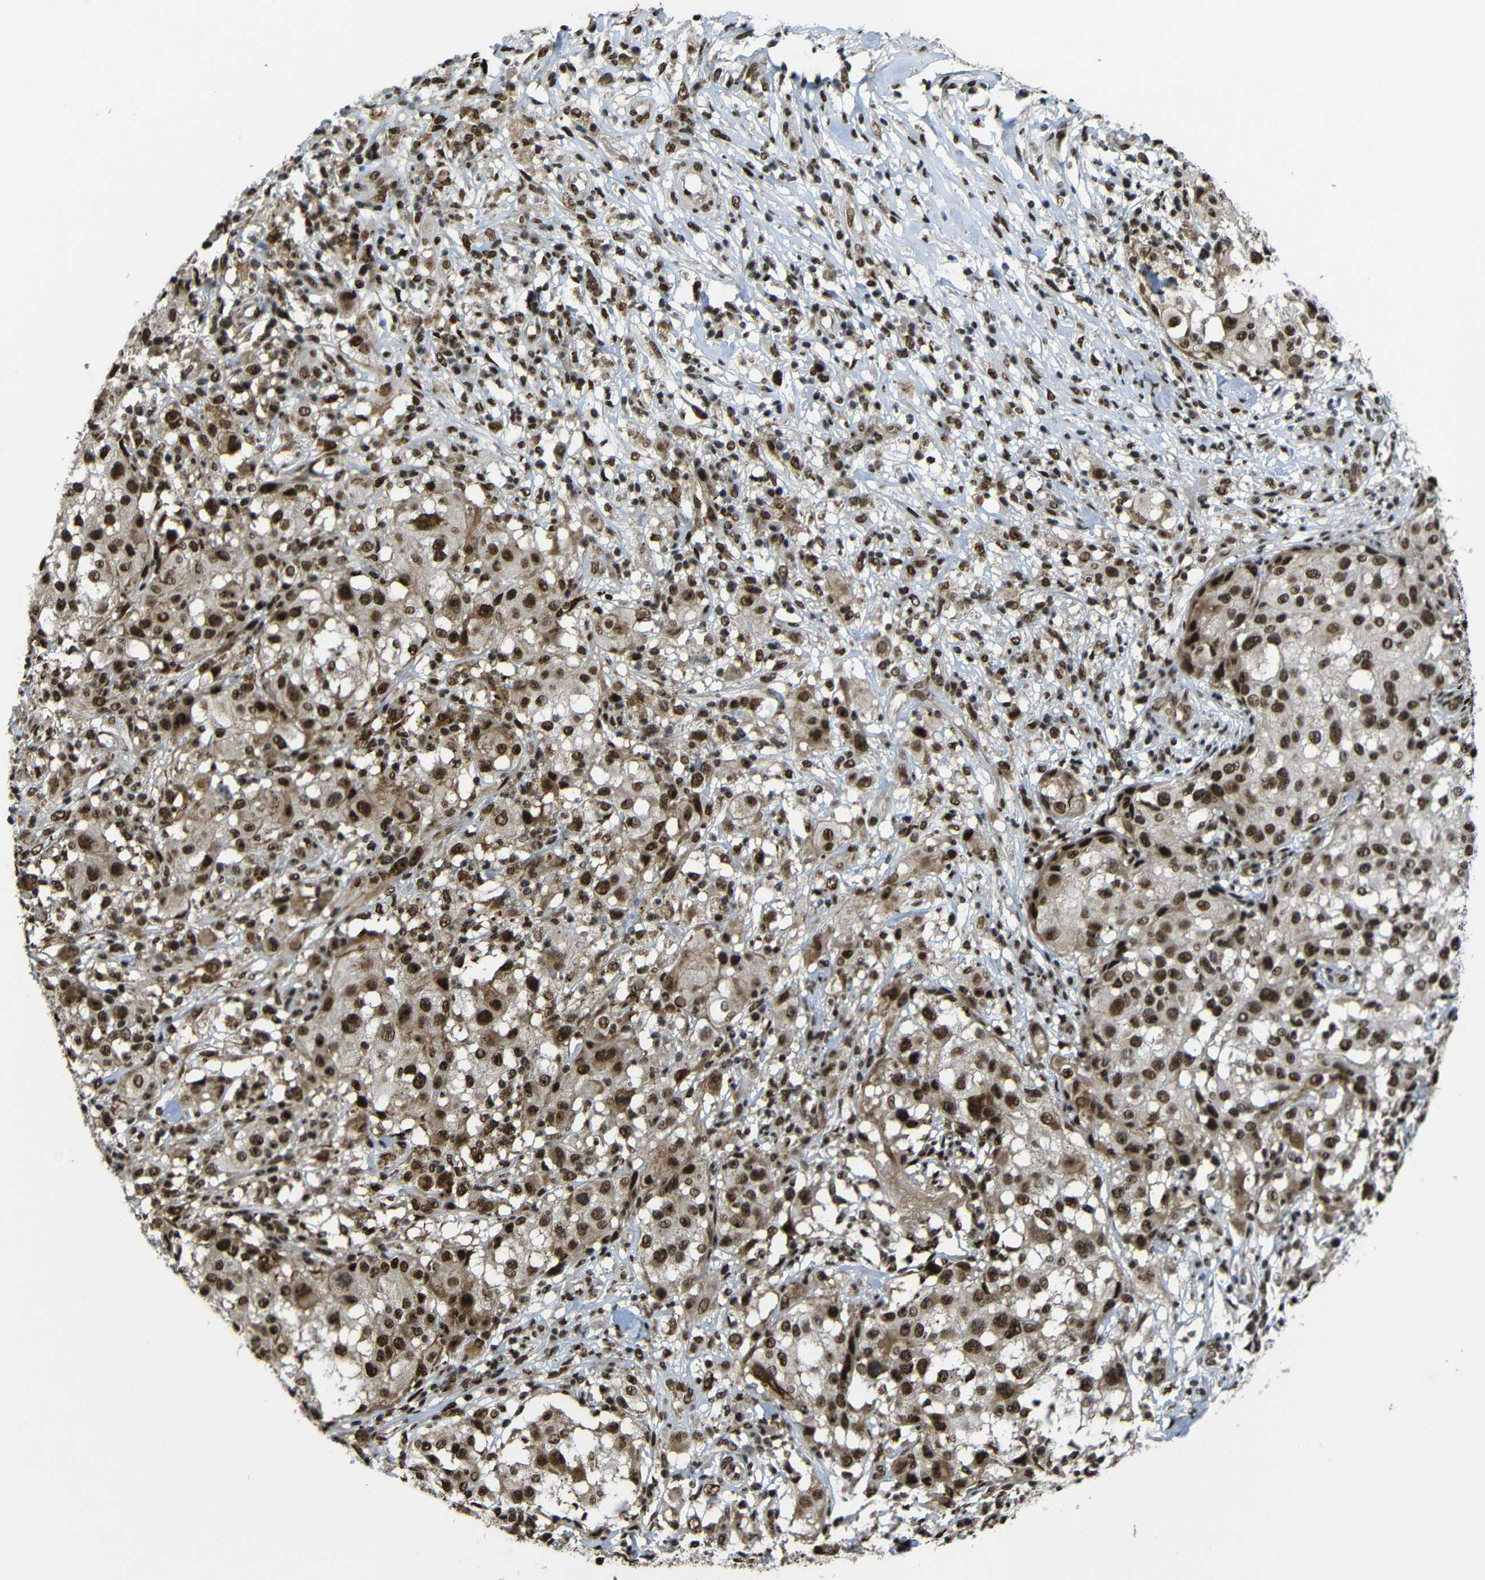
{"staining": {"intensity": "strong", "quantity": ">75%", "location": "cytoplasmic/membranous,nuclear"}, "tissue": "melanoma", "cell_type": "Tumor cells", "image_type": "cancer", "snomed": [{"axis": "morphology", "description": "Necrosis, NOS"}, {"axis": "morphology", "description": "Malignant melanoma, NOS"}, {"axis": "topography", "description": "Skin"}], "caption": "Immunohistochemistry histopathology image of melanoma stained for a protein (brown), which exhibits high levels of strong cytoplasmic/membranous and nuclear expression in approximately >75% of tumor cells.", "gene": "TCF7L2", "patient": {"sex": "female", "age": 87}}